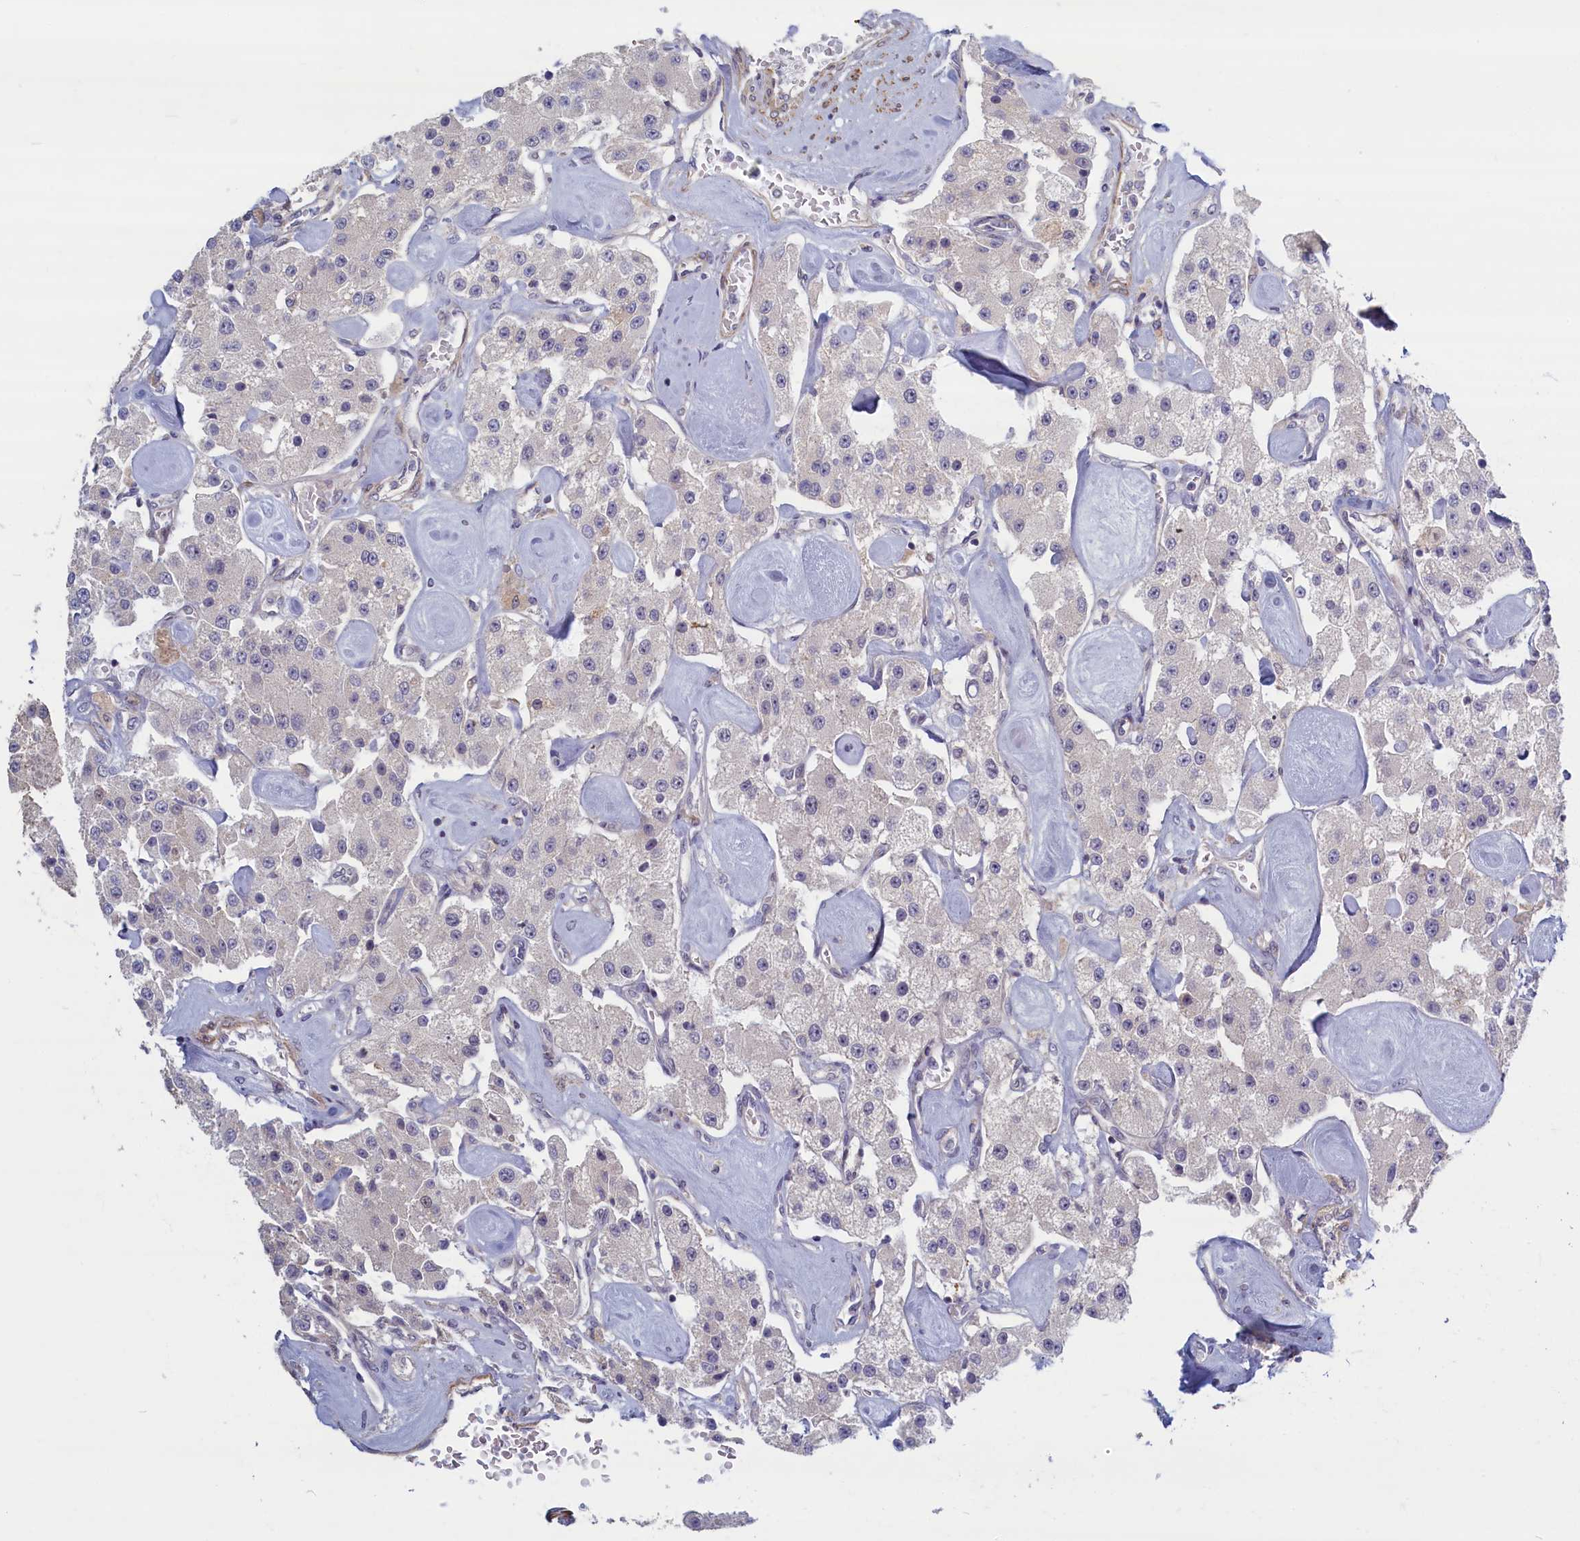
{"staining": {"intensity": "negative", "quantity": "none", "location": "none"}, "tissue": "carcinoid", "cell_type": "Tumor cells", "image_type": "cancer", "snomed": [{"axis": "morphology", "description": "Carcinoid, malignant, NOS"}, {"axis": "topography", "description": "Pancreas"}], "caption": "Immunohistochemical staining of human carcinoid reveals no significant expression in tumor cells.", "gene": "TRPM4", "patient": {"sex": "male", "age": 41}}